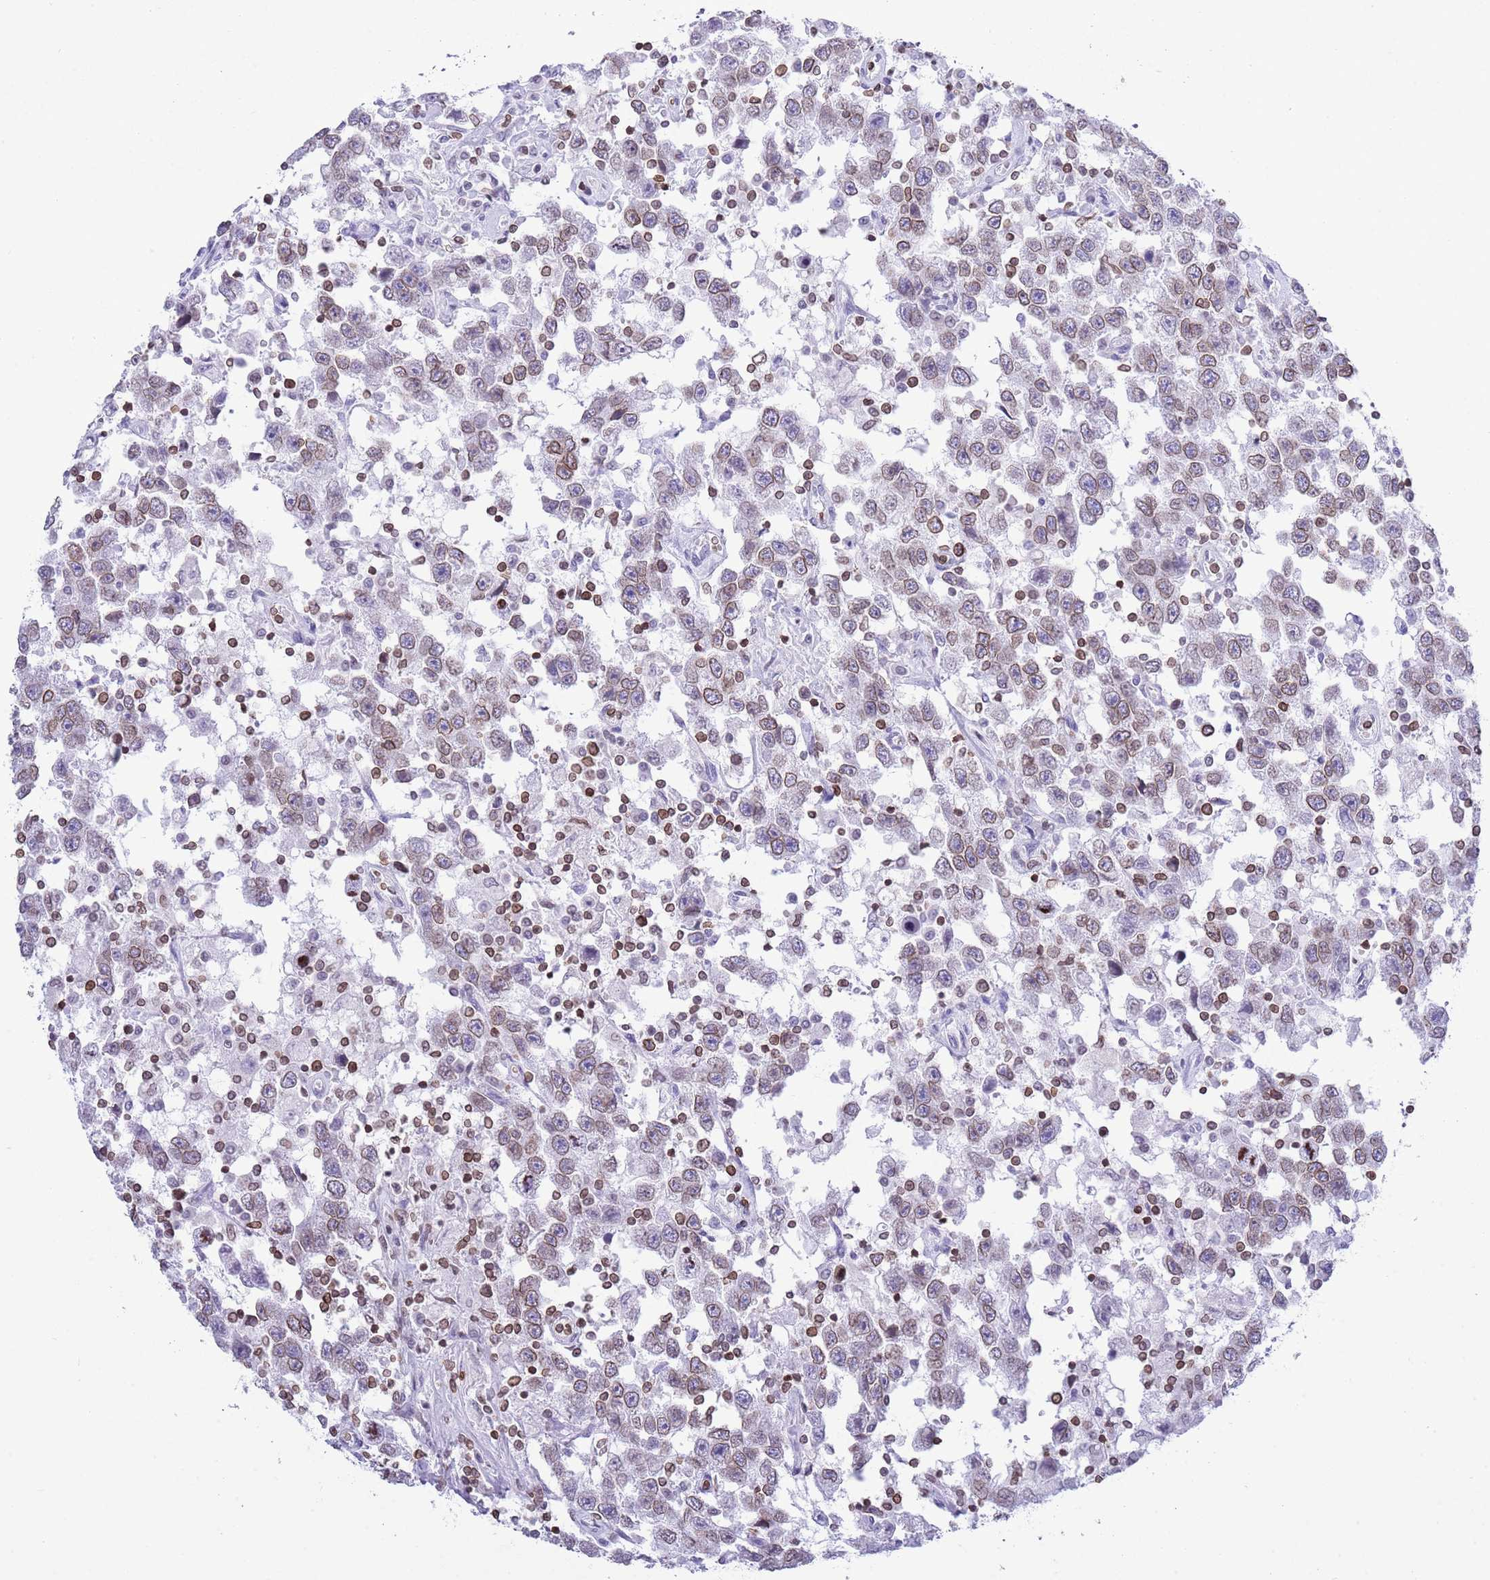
{"staining": {"intensity": "moderate", "quantity": ">75%", "location": "cytoplasmic/membranous,nuclear"}, "tissue": "testis cancer", "cell_type": "Tumor cells", "image_type": "cancer", "snomed": [{"axis": "morphology", "description": "Seminoma, NOS"}, {"axis": "topography", "description": "Testis"}], "caption": "IHC (DAB) staining of testis cancer shows moderate cytoplasmic/membranous and nuclear protein staining in about >75% of tumor cells.", "gene": "LBR", "patient": {"sex": "male", "age": 41}}